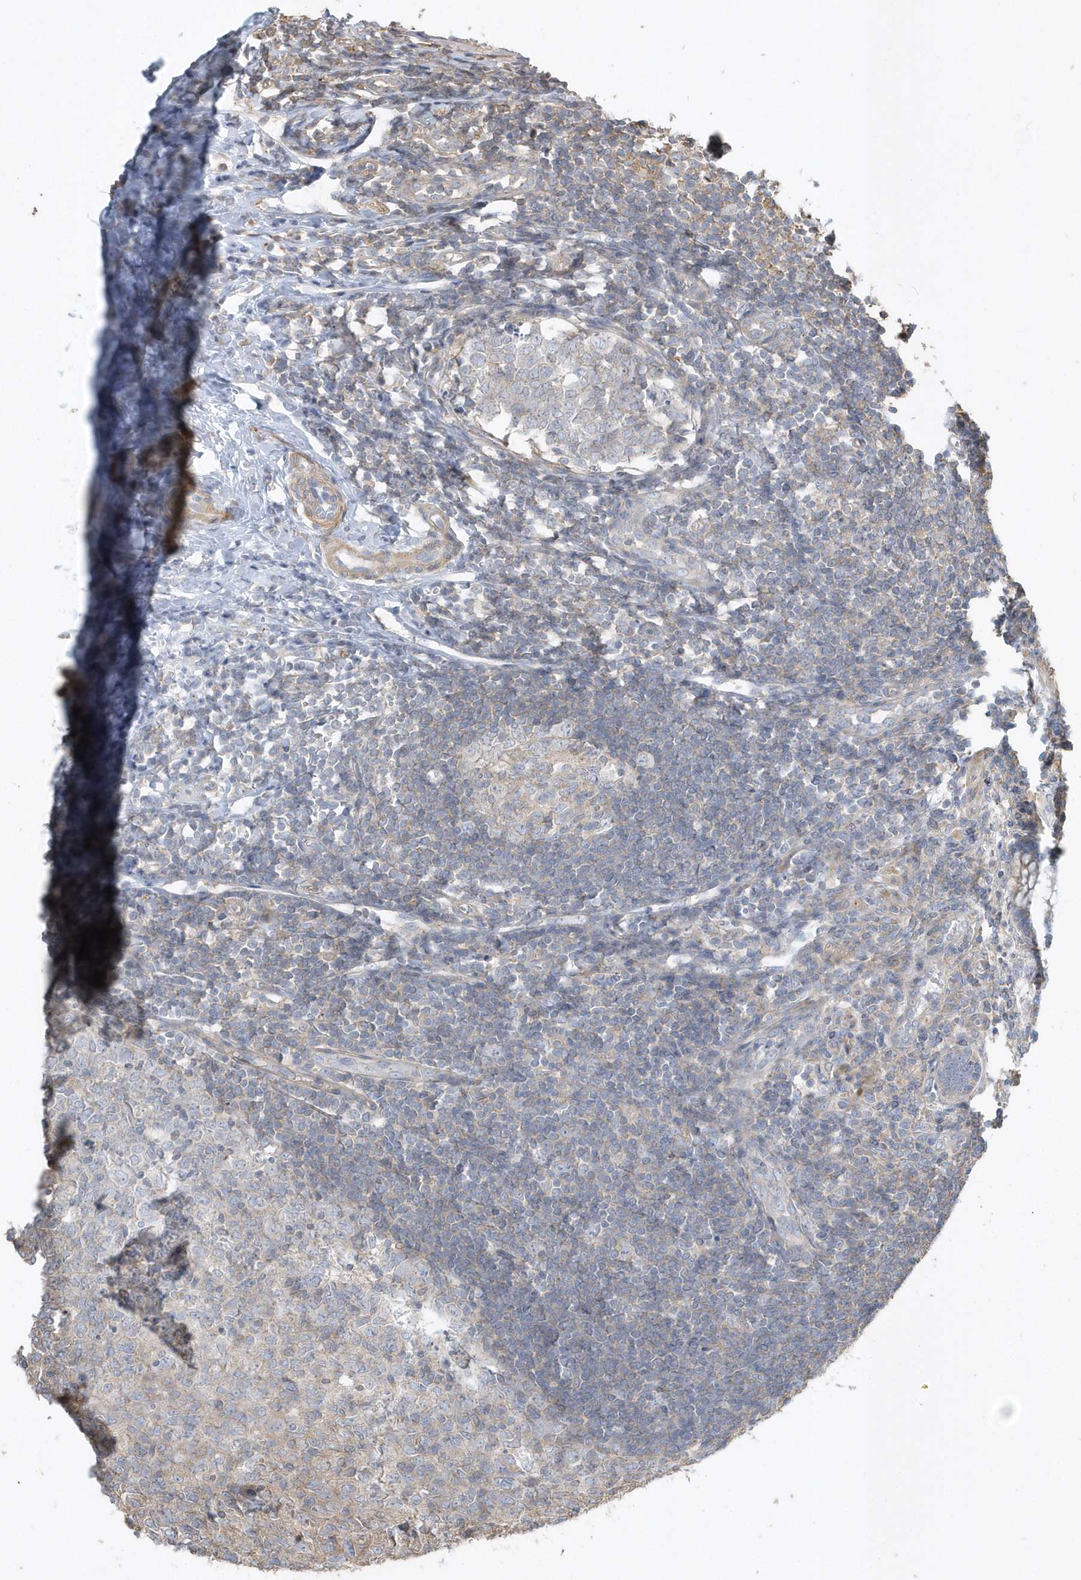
{"staining": {"intensity": "weak", "quantity": "<25%", "location": "cytoplasmic/membranous"}, "tissue": "appendix", "cell_type": "Glandular cells", "image_type": "normal", "snomed": [{"axis": "morphology", "description": "Normal tissue, NOS"}, {"axis": "topography", "description": "Appendix"}], "caption": "This is an immunohistochemistry image of benign appendix. There is no positivity in glandular cells.", "gene": "SENP8", "patient": {"sex": "male", "age": 14}}